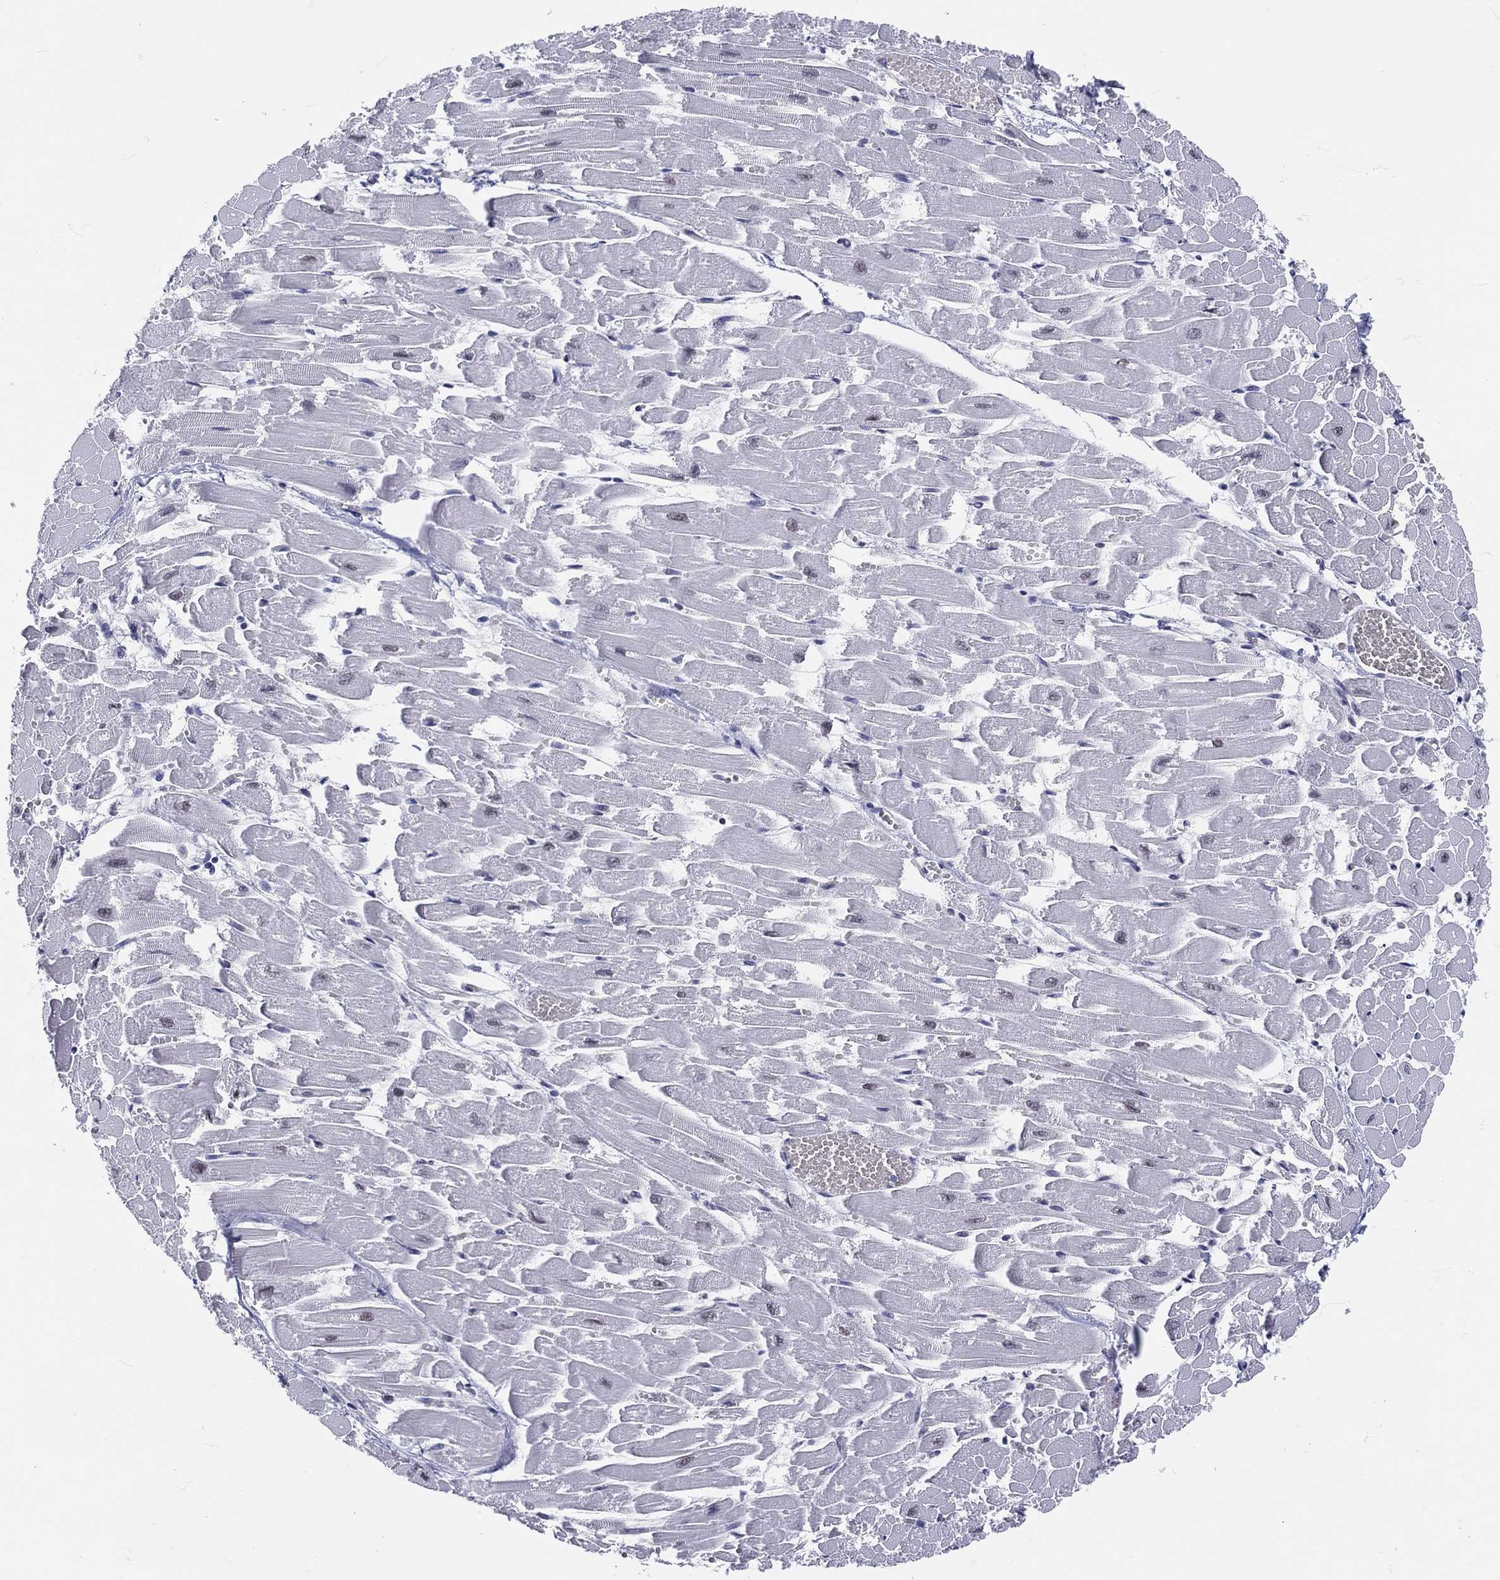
{"staining": {"intensity": "negative", "quantity": "none", "location": "none"}, "tissue": "heart muscle", "cell_type": "Cardiomyocytes", "image_type": "normal", "snomed": [{"axis": "morphology", "description": "Normal tissue, NOS"}, {"axis": "topography", "description": "Heart"}], "caption": "This is an immunohistochemistry (IHC) histopathology image of unremarkable heart muscle. There is no staining in cardiomyocytes.", "gene": "MAPK8IP1", "patient": {"sex": "female", "age": 52}}